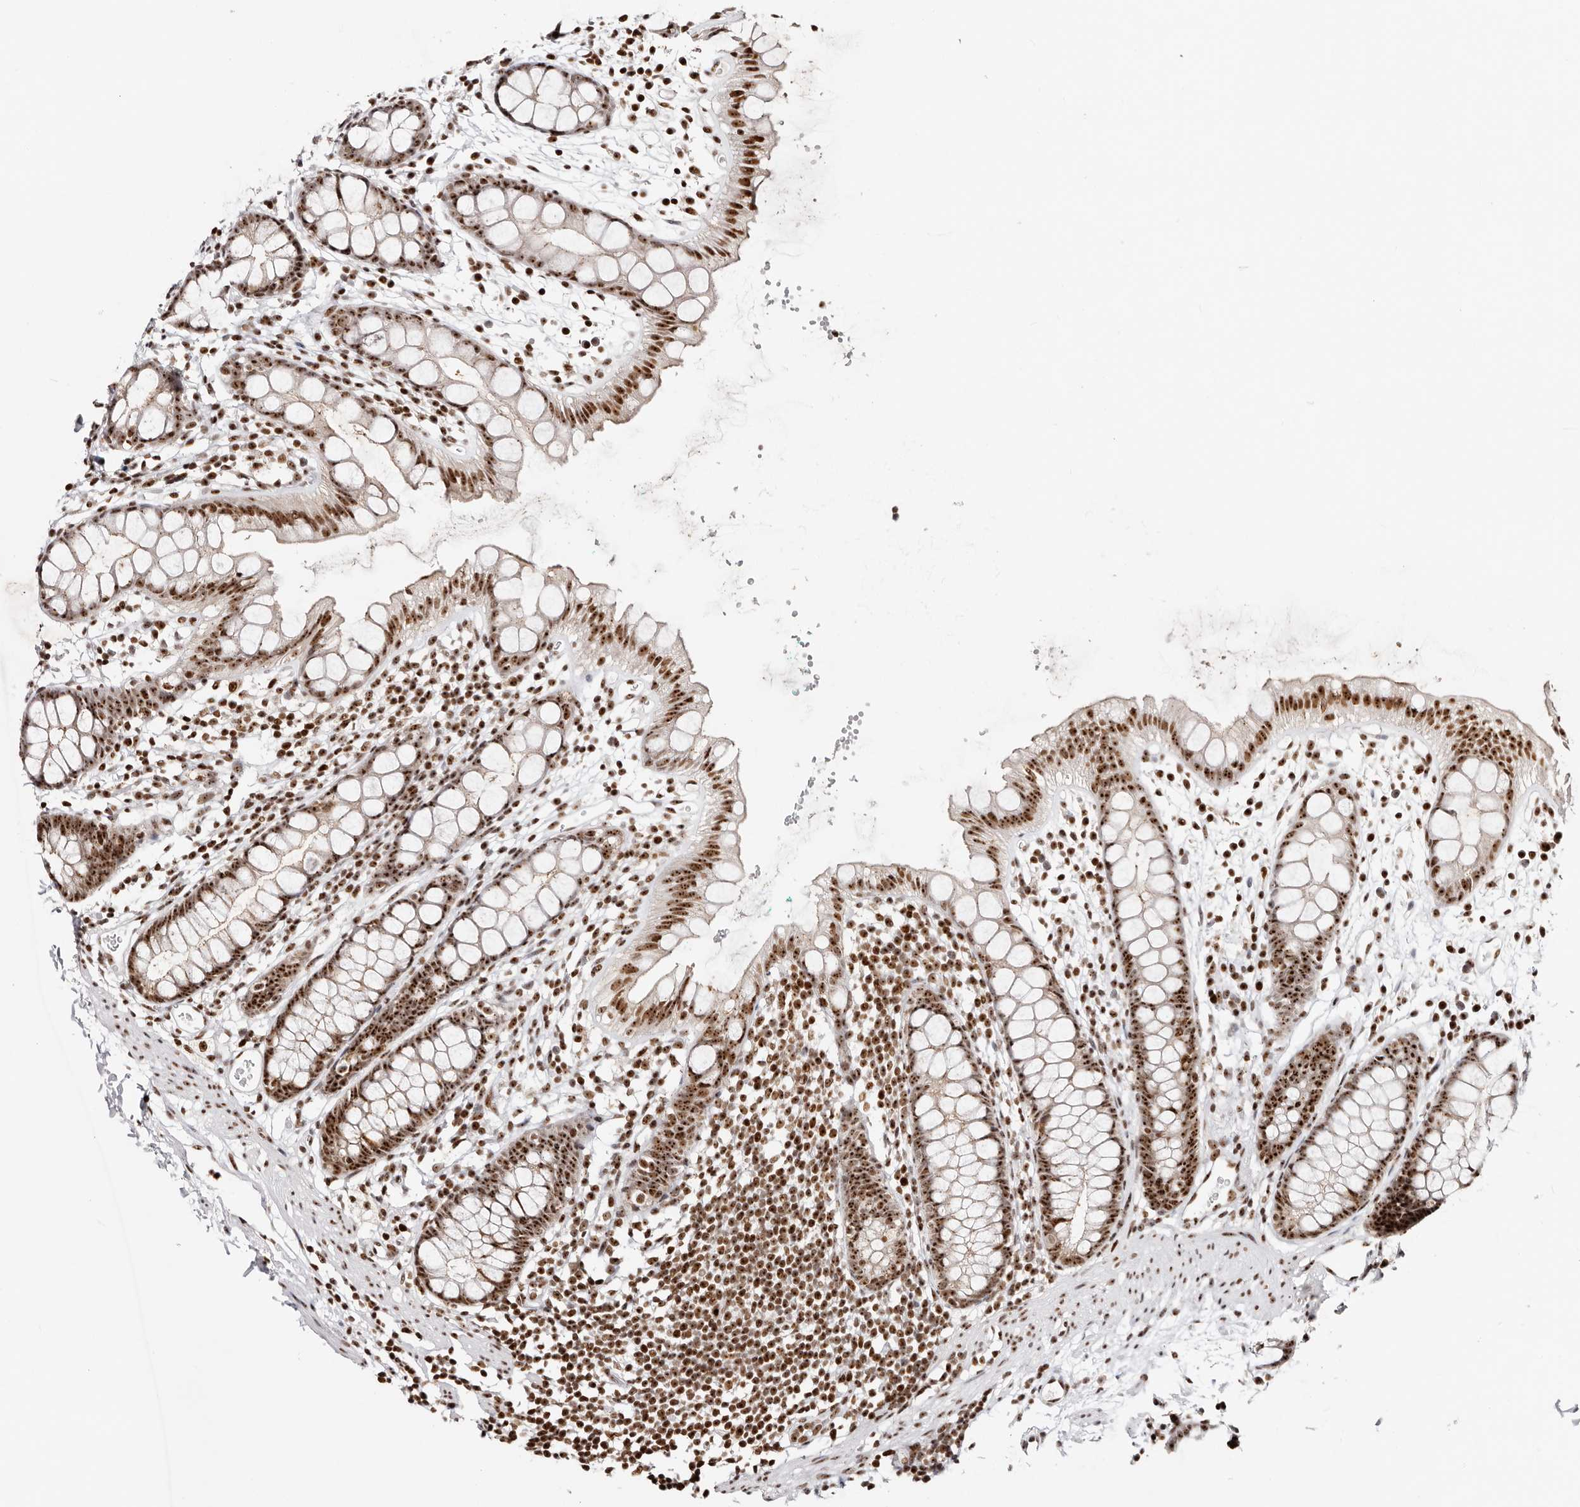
{"staining": {"intensity": "strong", "quantity": ">75%", "location": "cytoplasmic/membranous,nuclear"}, "tissue": "rectum", "cell_type": "Glandular cells", "image_type": "normal", "snomed": [{"axis": "morphology", "description": "Normal tissue, NOS"}, {"axis": "topography", "description": "Rectum"}], "caption": "The photomicrograph demonstrates a brown stain indicating the presence of a protein in the cytoplasmic/membranous,nuclear of glandular cells in rectum.", "gene": "IQGAP3", "patient": {"sex": "female", "age": 65}}